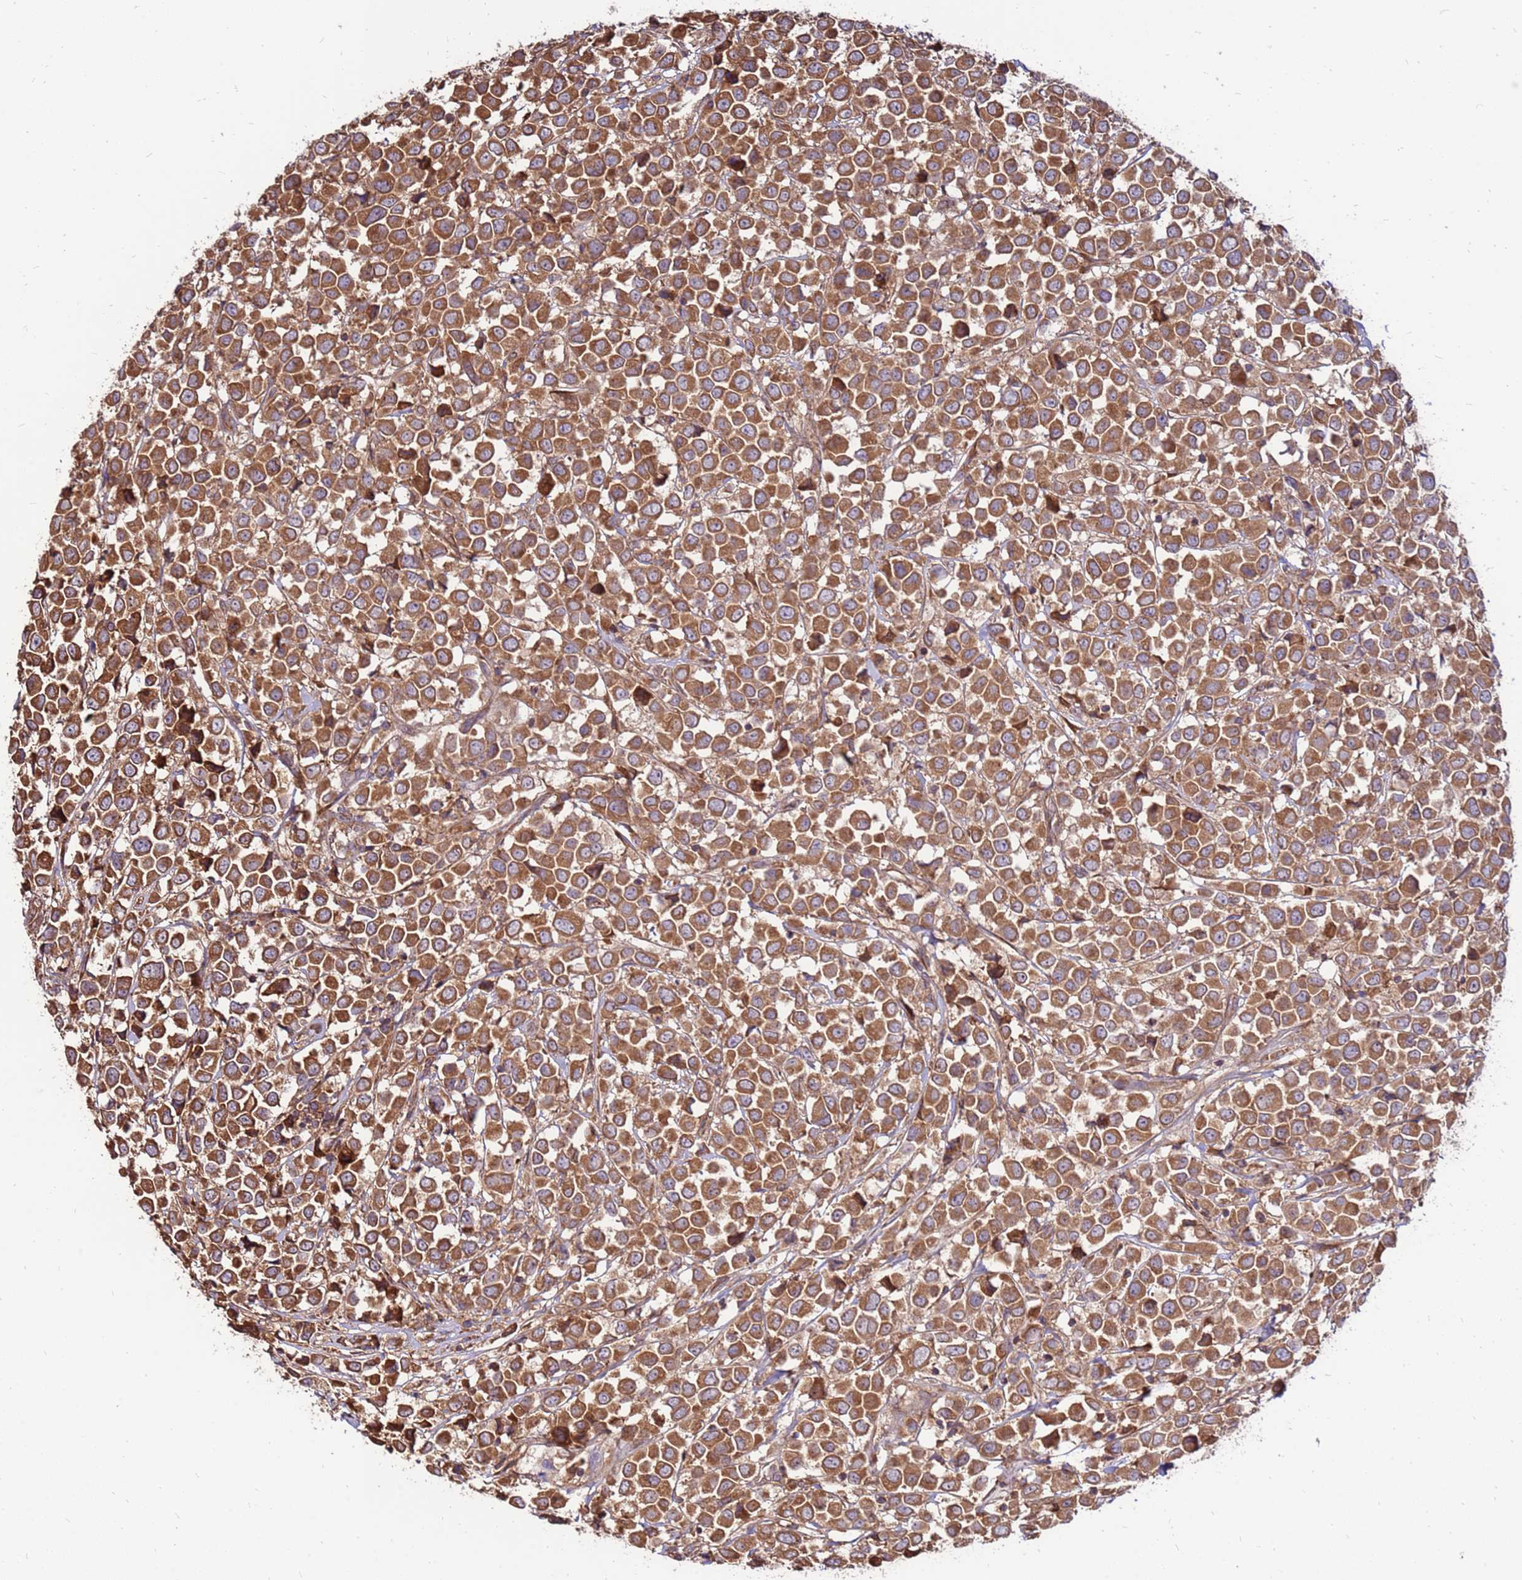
{"staining": {"intensity": "moderate", "quantity": ">75%", "location": "cytoplasmic/membranous"}, "tissue": "breast cancer", "cell_type": "Tumor cells", "image_type": "cancer", "snomed": [{"axis": "morphology", "description": "Duct carcinoma"}, {"axis": "topography", "description": "Breast"}], "caption": "The micrograph exhibits staining of breast cancer, revealing moderate cytoplasmic/membranous protein staining (brown color) within tumor cells.", "gene": "SLC44A5", "patient": {"sex": "female", "age": 61}}